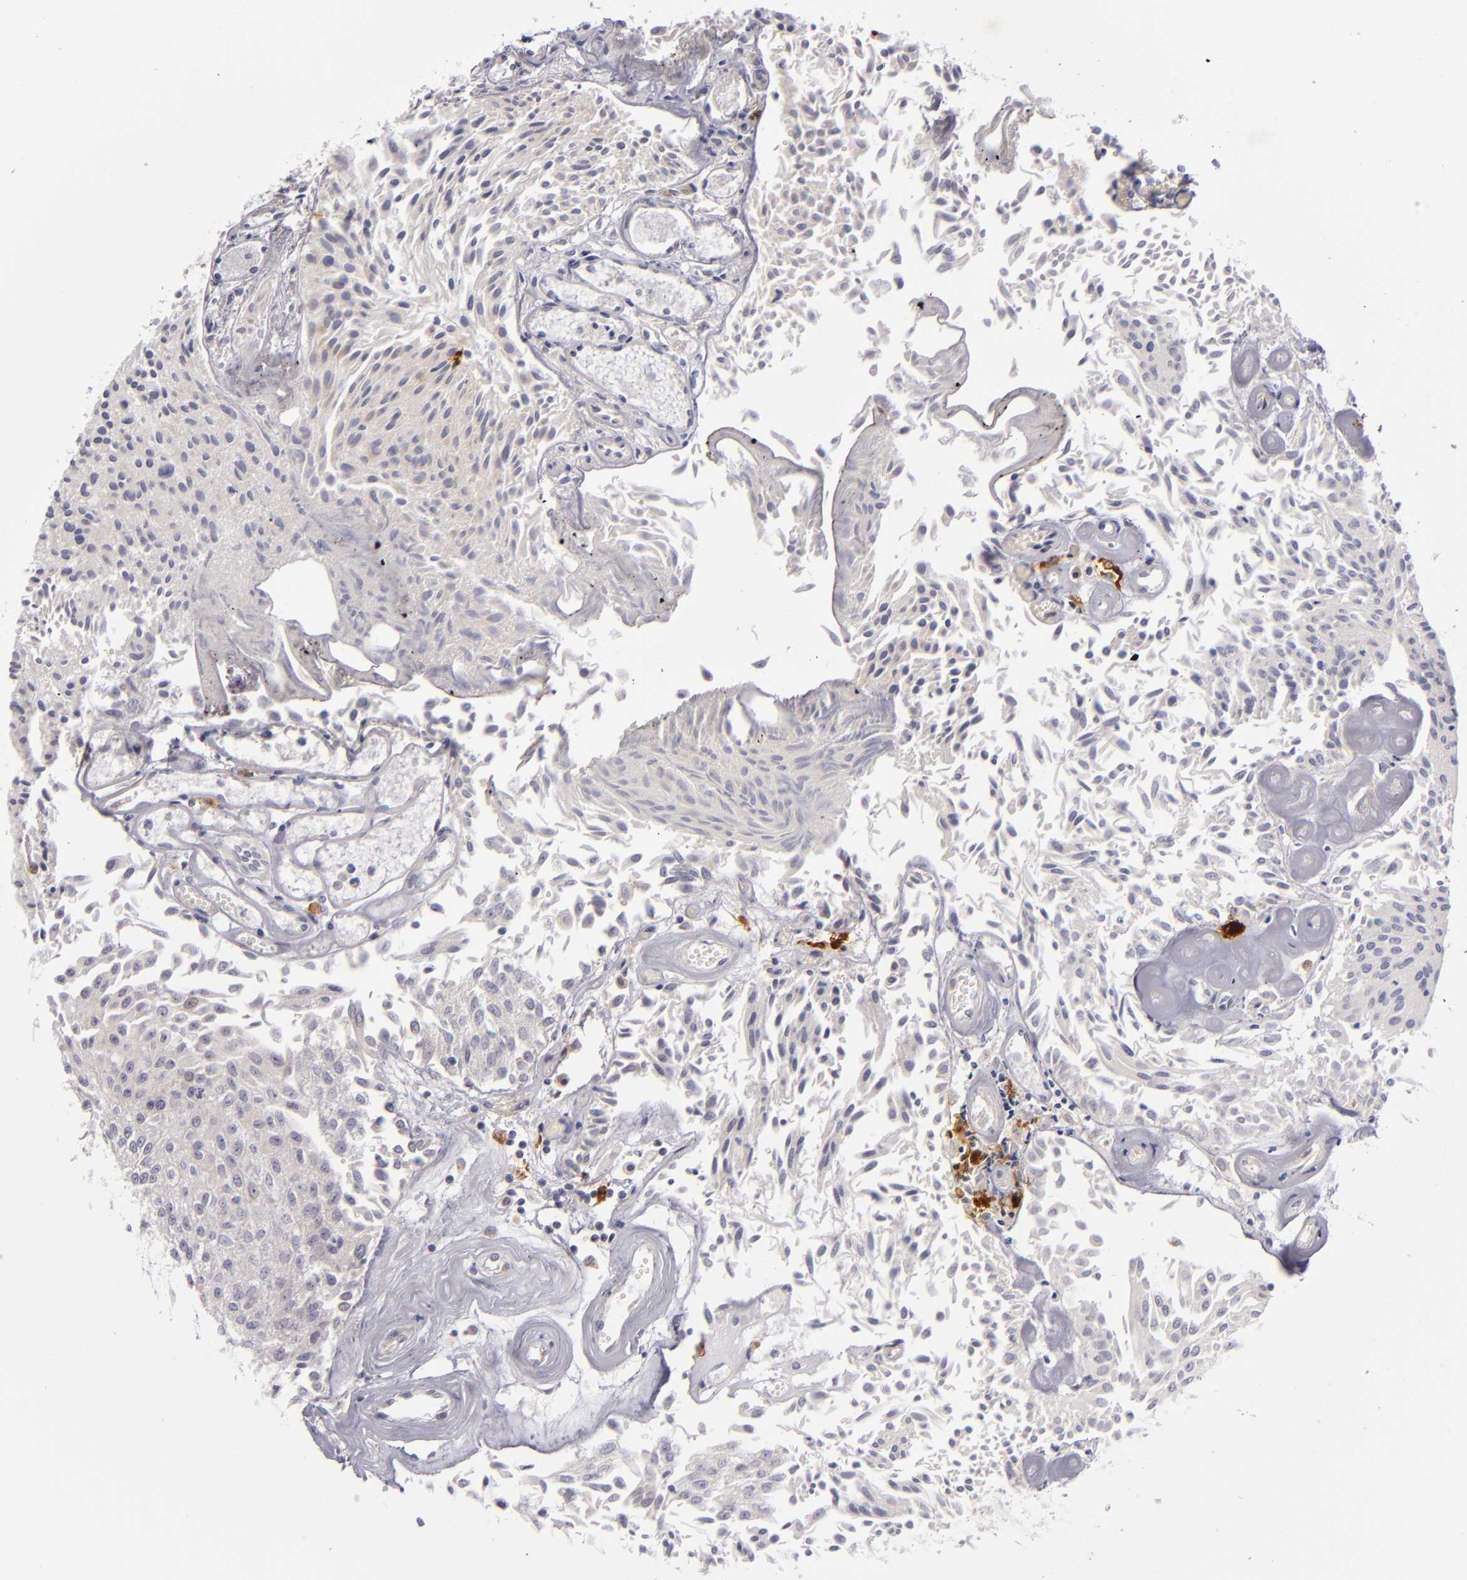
{"staining": {"intensity": "negative", "quantity": "none", "location": "none"}, "tissue": "urothelial cancer", "cell_type": "Tumor cells", "image_type": "cancer", "snomed": [{"axis": "morphology", "description": "Urothelial carcinoma, Low grade"}, {"axis": "topography", "description": "Urinary bladder"}], "caption": "This is an IHC micrograph of urothelial carcinoma (low-grade). There is no expression in tumor cells.", "gene": "CD83", "patient": {"sex": "male", "age": 86}}